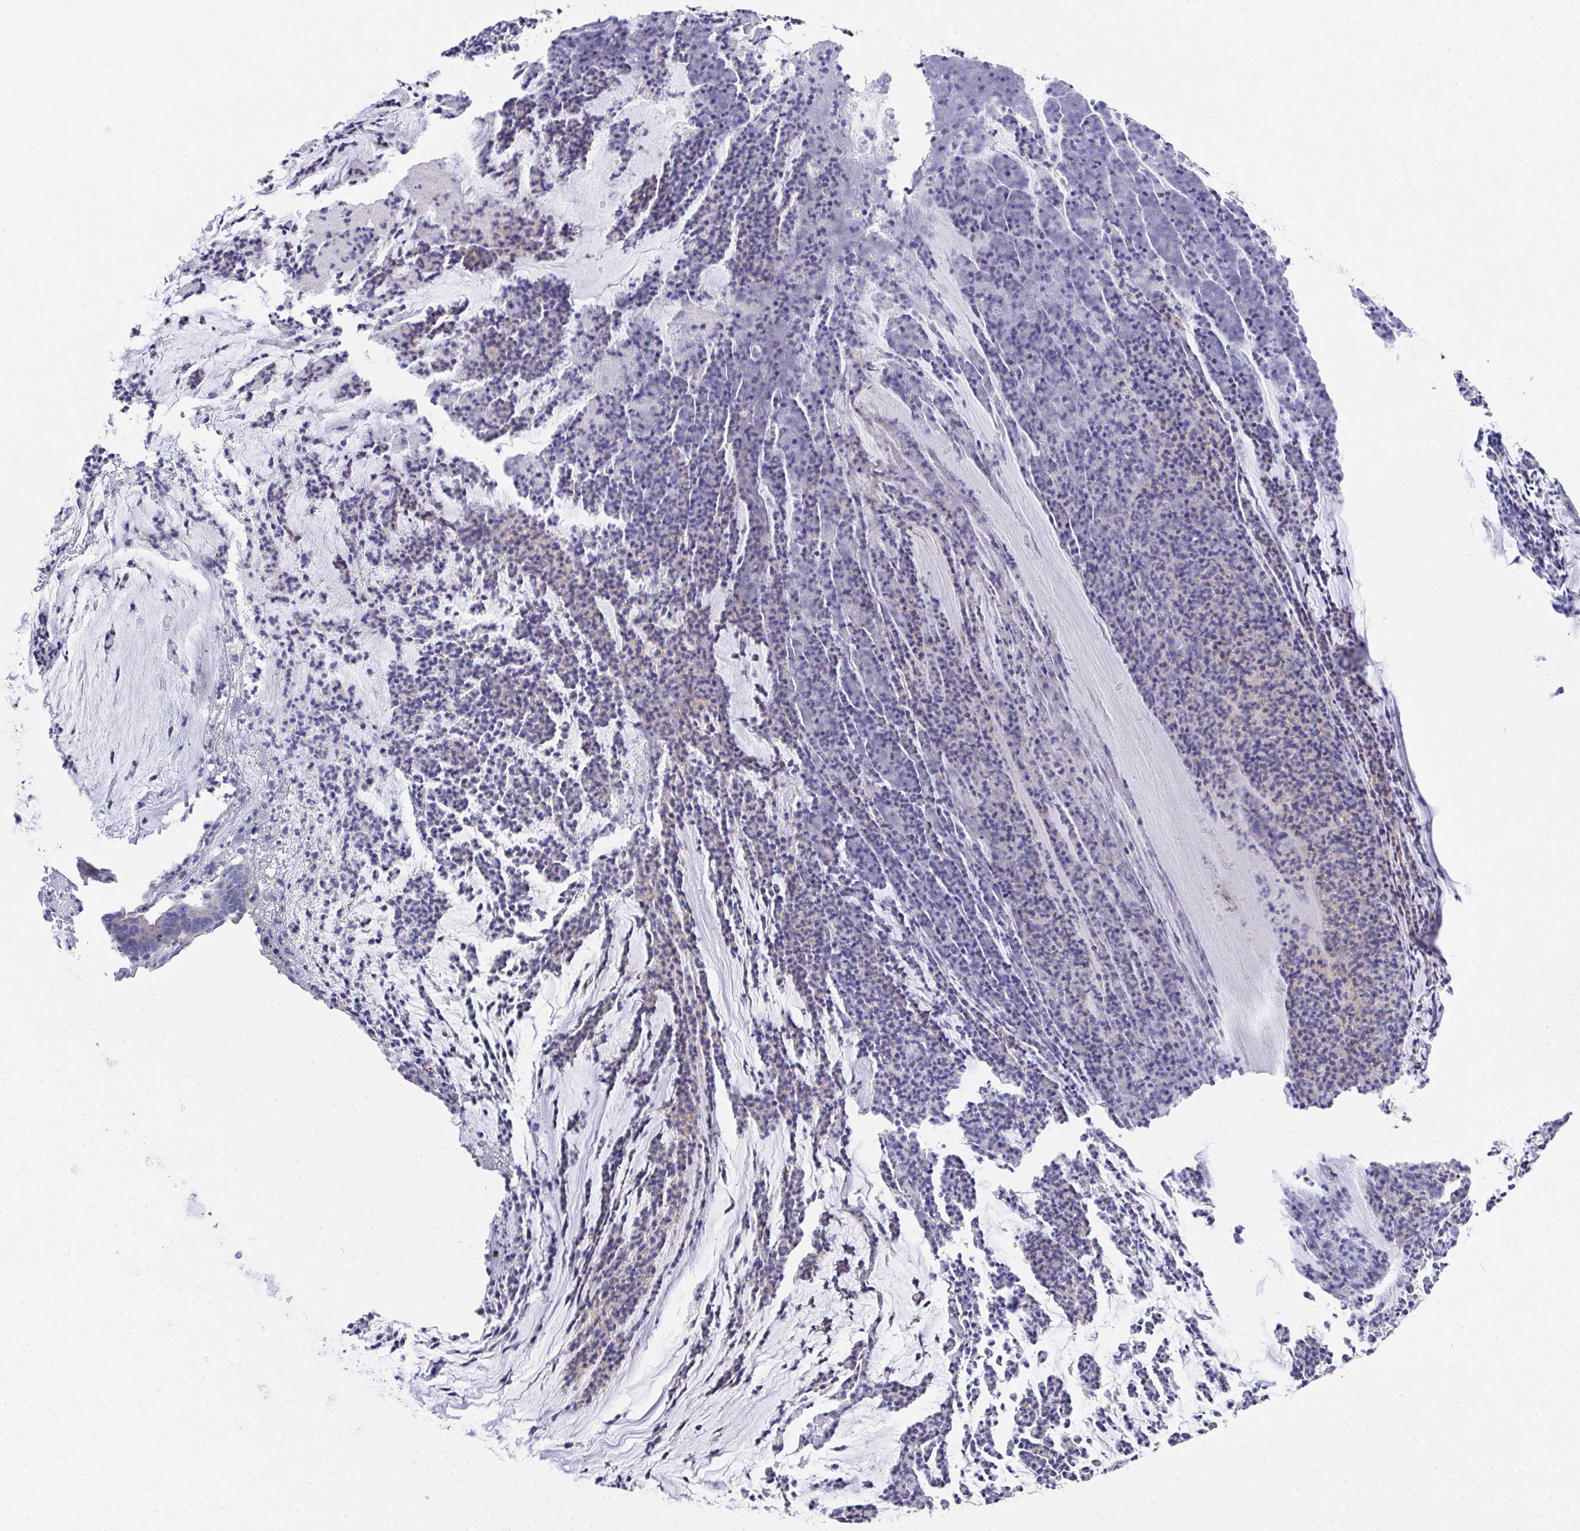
{"staining": {"intensity": "weak", "quantity": "<25%", "location": "cytoplasmic/membranous"}, "tissue": "colorectal cancer", "cell_type": "Tumor cells", "image_type": "cancer", "snomed": [{"axis": "morphology", "description": "Adenocarcinoma, NOS"}, {"axis": "topography", "description": "Colon"}], "caption": "IHC of colorectal cancer reveals no staining in tumor cells.", "gene": "PRG3", "patient": {"sex": "female", "age": 78}}